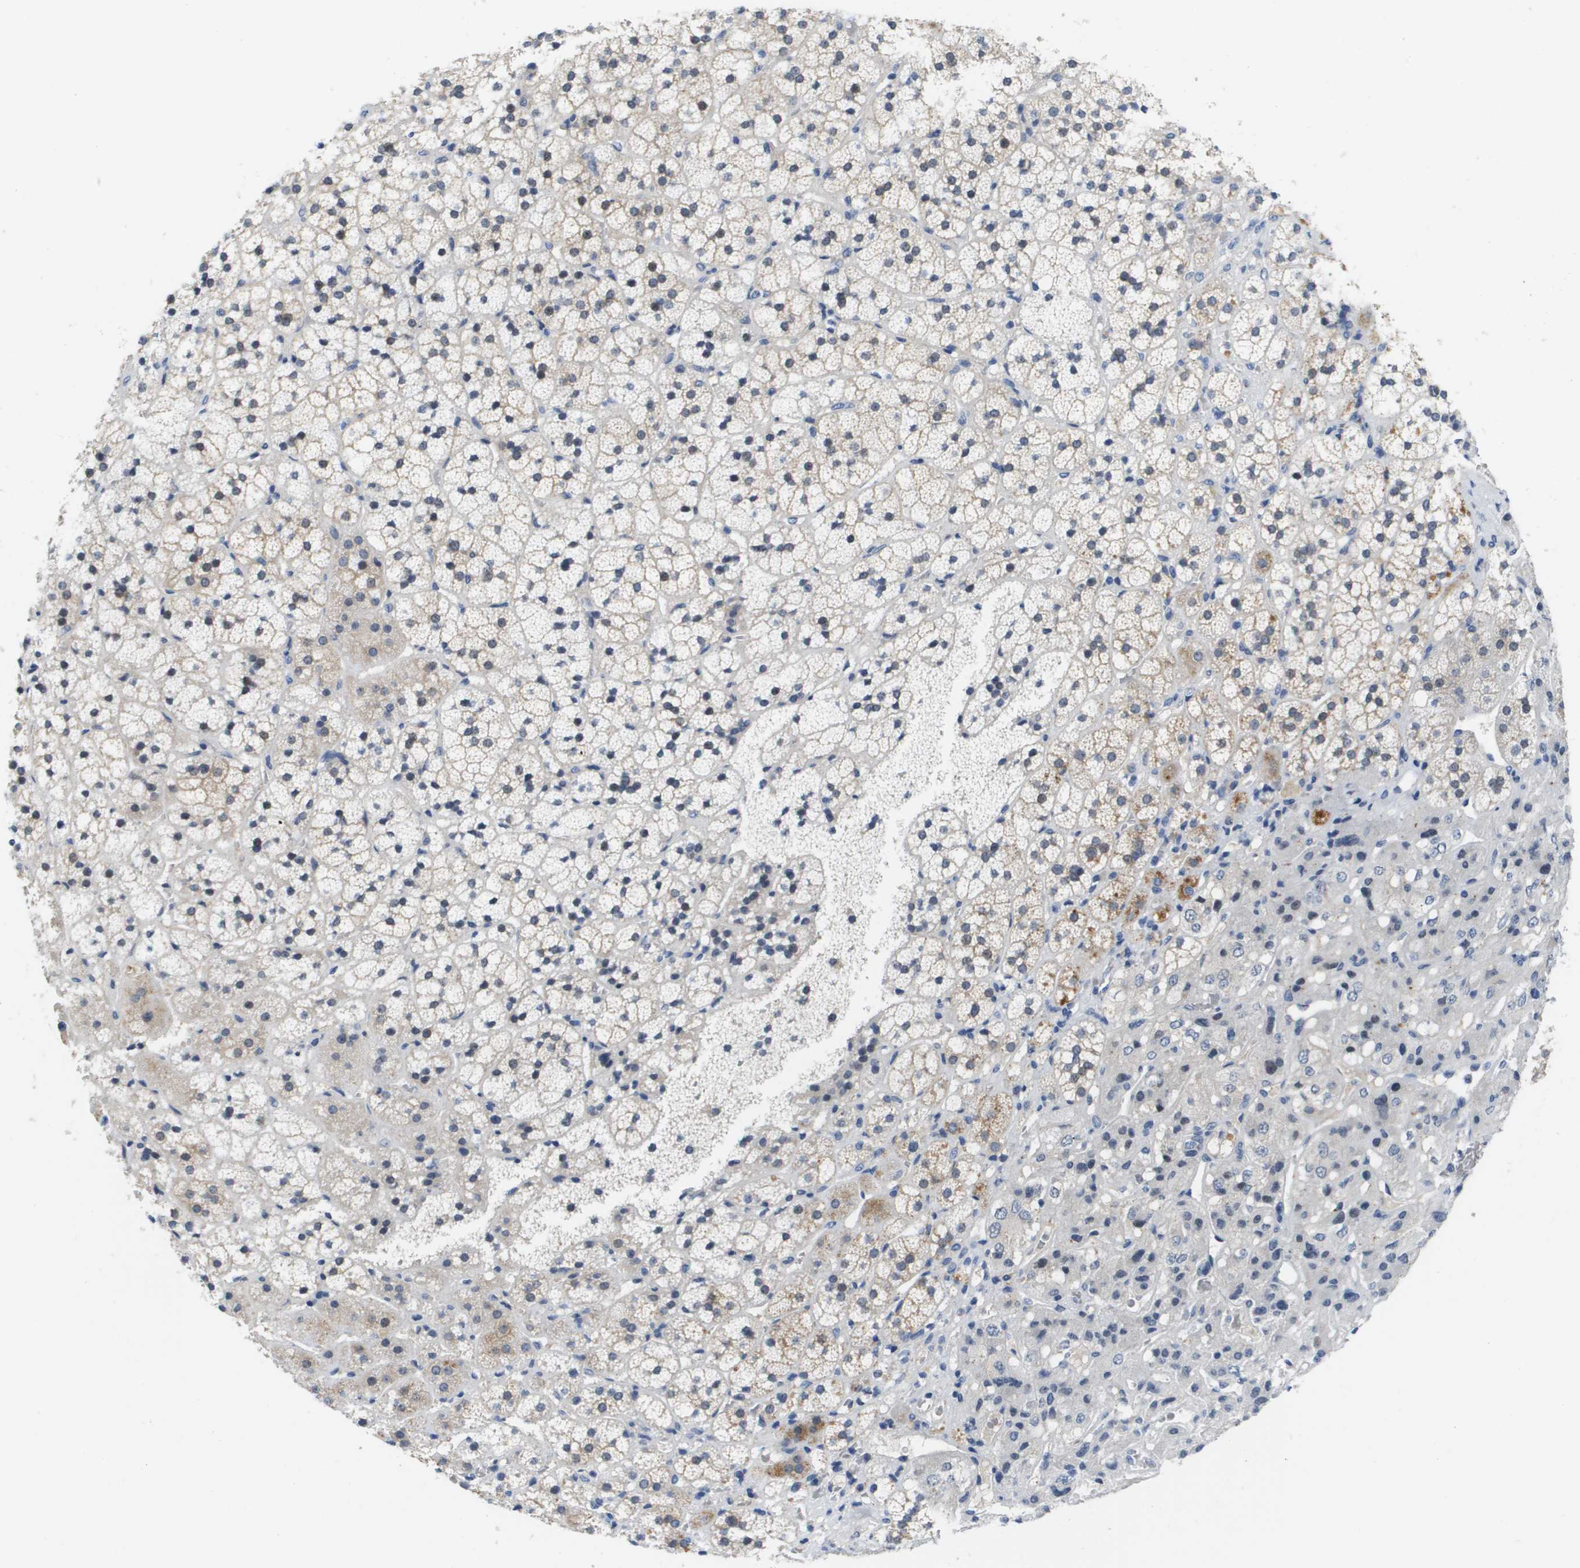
{"staining": {"intensity": "moderate", "quantity": "25%-75%", "location": "cytoplasmic/membranous,nuclear"}, "tissue": "adrenal gland", "cell_type": "Glandular cells", "image_type": "normal", "snomed": [{"axis": "morphology", "description": "Normal tissue, NOS"}, {"axis": "topography", "description": "Adrenal gland"}], "caption": "Adrenal gland stained with IHC displays moderate cytoplasmic/membranous,nuclear staining in about 25%-75% of glandular cells.", "gene": "FKBP4", "patient": {"sex": "female", "age": 44}}